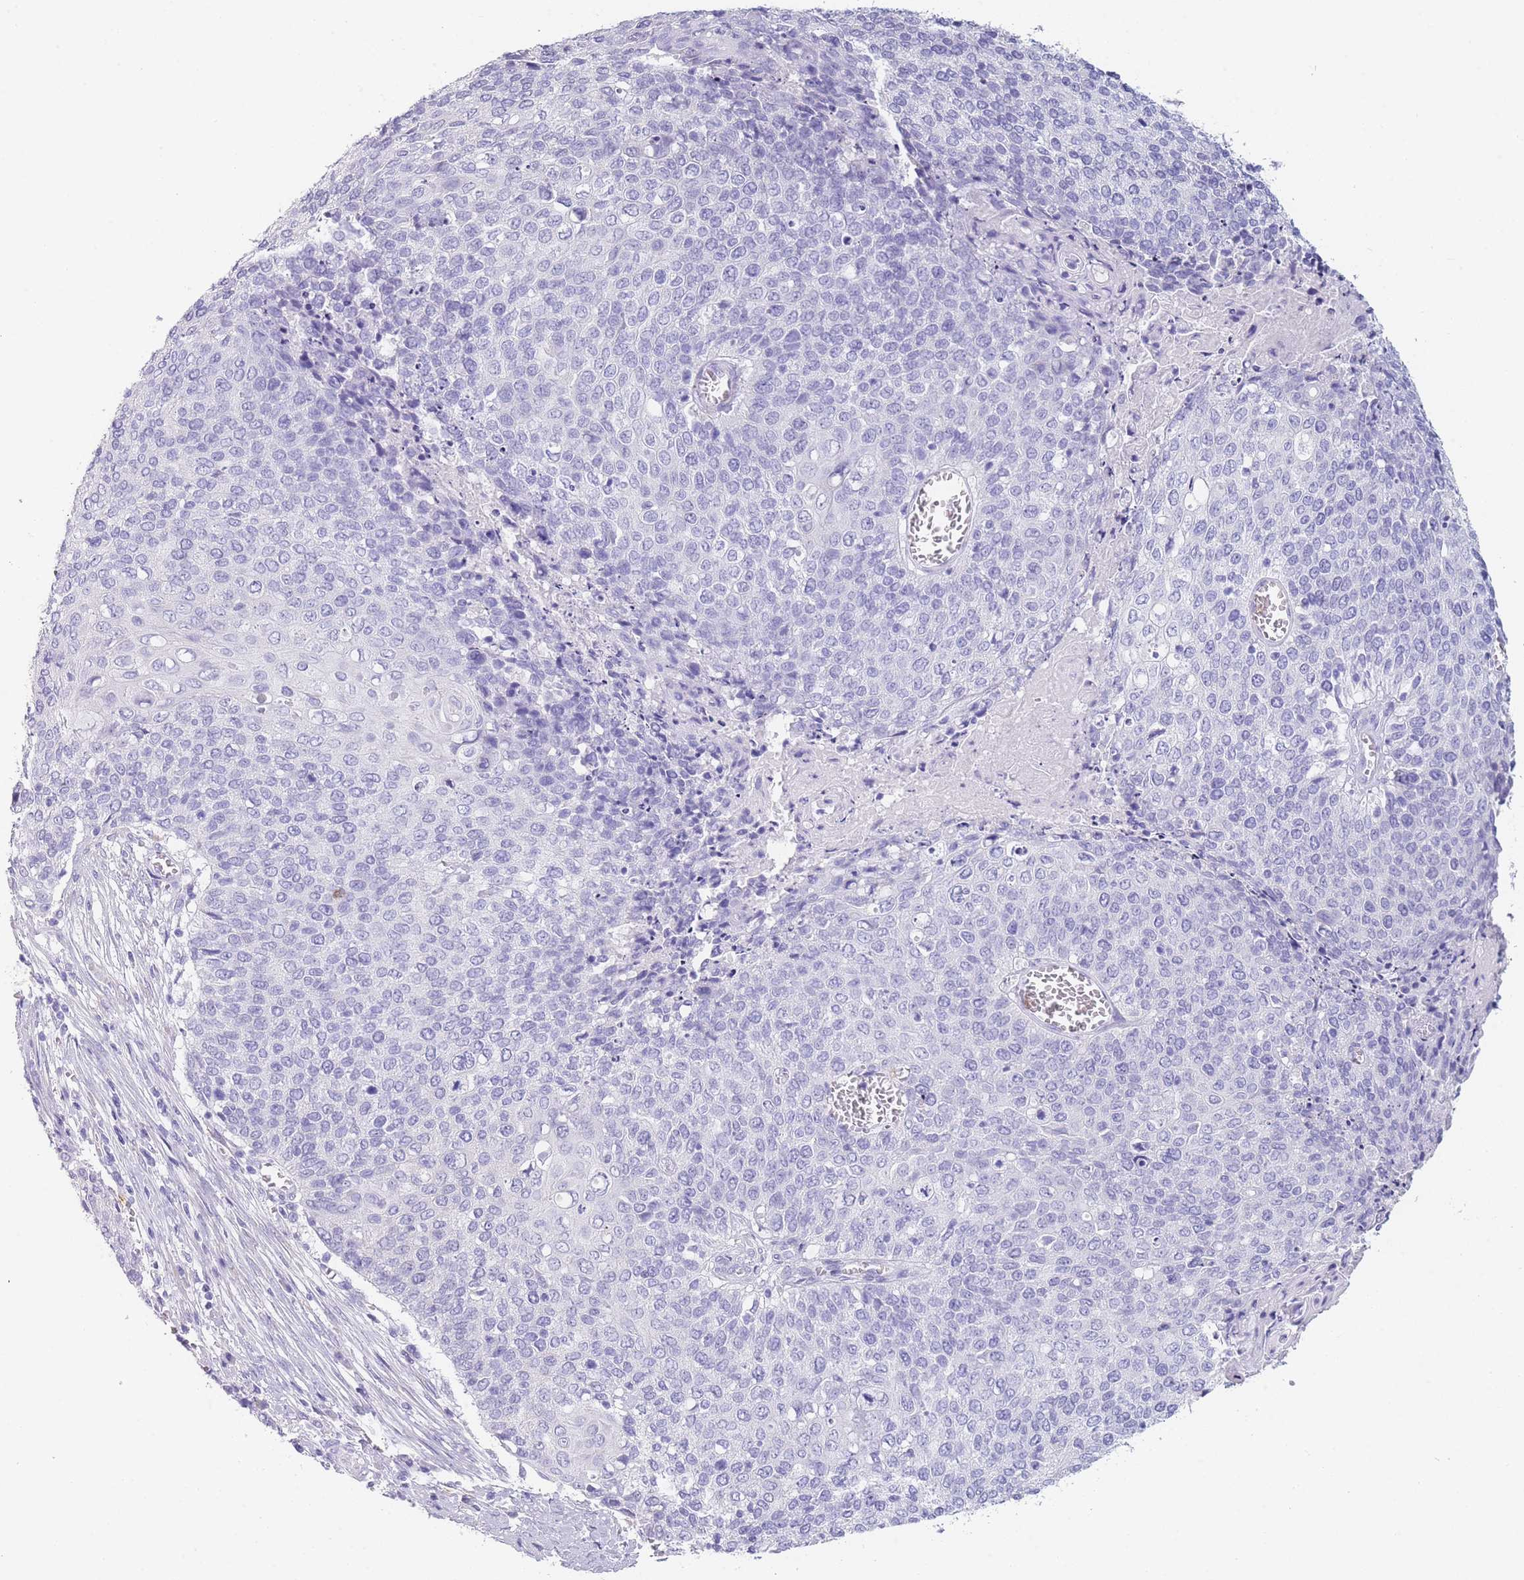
{"staining": {"intensity": "negative", "quantity": "none", "location": "none"}, "tissue": "cervical cancer", "cell_type": "Tumor cells", "image_type": "cancer", "snomed": [{"axis": "morphology", "description": "Squamous cell carcinoma, NOS"}, {"axis": "topography", "description": "Cervix"}], "caption": "Immunohistochemistry (IHC) histopathology image of neoplastic tissue: cervical cancer (squamous cell carcinoma) stained with DAB (3,3'-diaminobenzidine) exhibits no significant protein staining in tumor cells. (DAB (3,3'-diaminobenzidine) immunohistochemistry (IHC) visualized using brightfield microscopy, high magnification).", "gene": "ZNF627", "patient": {"sex": "female", "age": 39}}